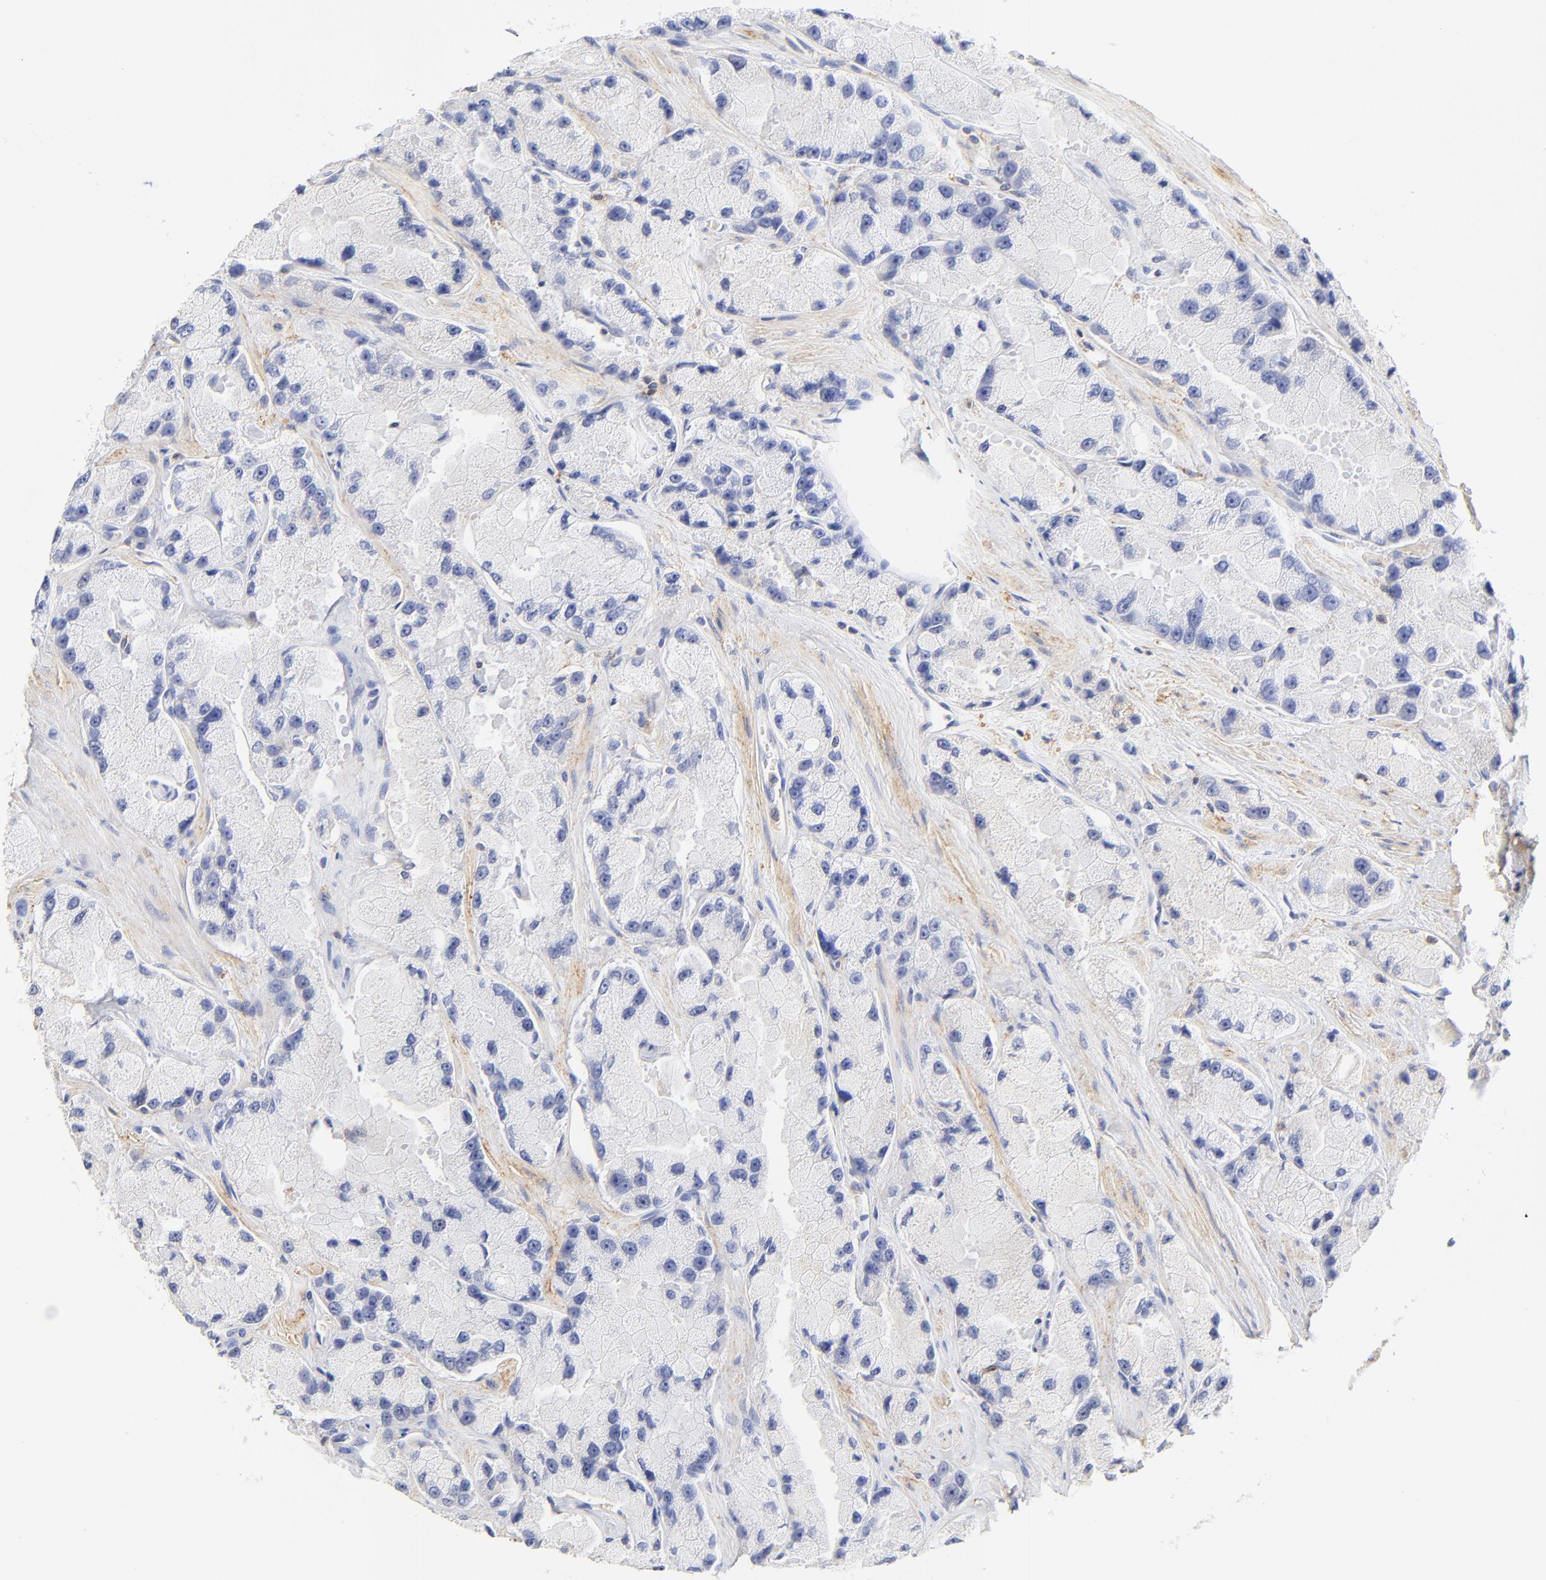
{"staining": {"intensity": "negative", "quantity": "none", "location": "none"}, "tissue": "prostate cancer", "cell_type": "Tumor cells", "image_type": "cancer", "snomed": [{"axis": "morphology", "description": "Adenocarcinoma, High grade"}, {"axis": "topography", "description": "Prostate"}], "caption": "DAB immunohistochemical staining of human high-grade adenocarcinoma (prostate) exhibits no significant staining in tumor cells.", "gene": "MDGA2", "patient": {"sex": "male", "age": 58}}